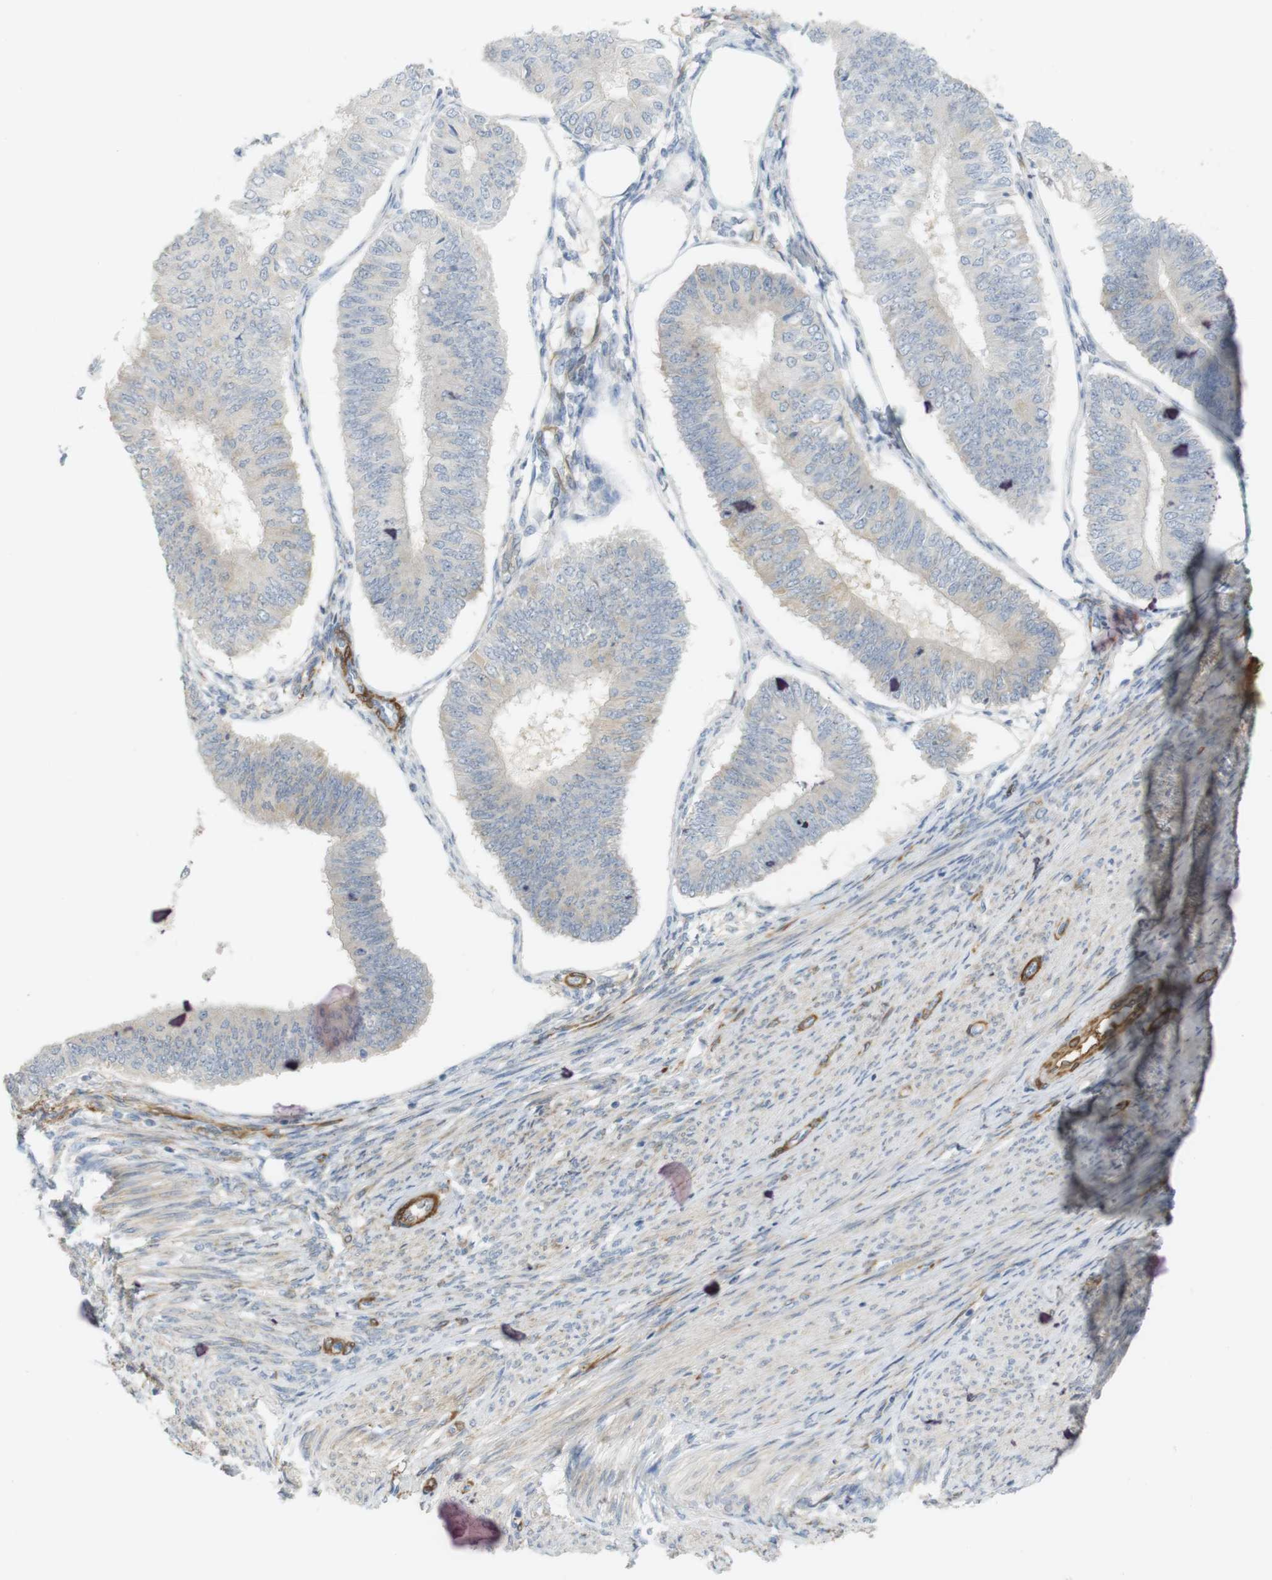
{"staining": {"intensity": "negative", "quantity": "none", "location": "none"}, "tissue": "endometrial cancer", "cell_type": "Tumor cells", "image_type": "cancer", "snomed": [{"axis": "morphology", "description": "Adenocarcinoma, NOS"}, {"axis": "topography", "description": "Endometrium"}], "caption": "Tumor cells are negative for protein expression in human adenocarcinoma (endometrial).", "gene": "PDE3A", "patient": {"sex": "female", "age": 58}}